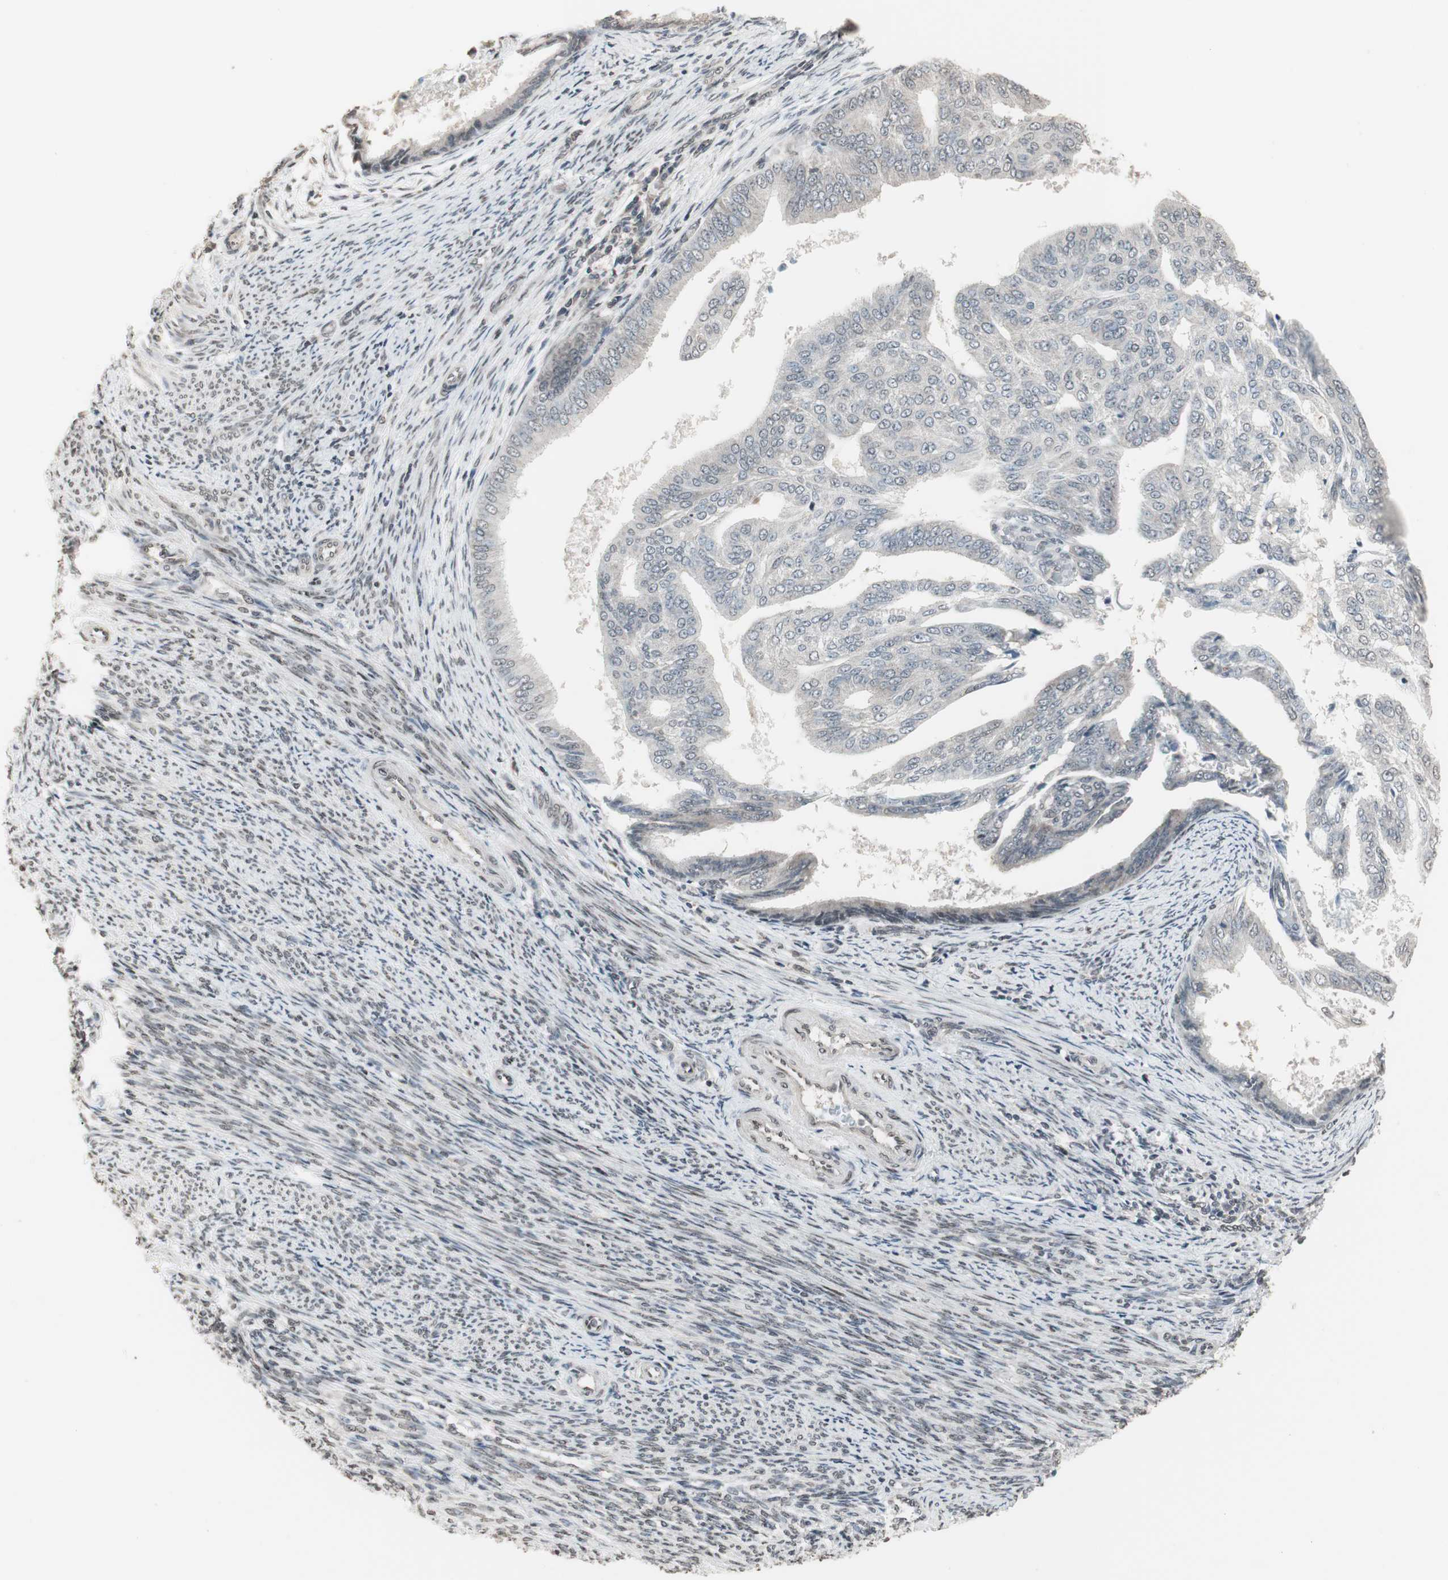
{"staining": {"intensity": "weak", "quantity": "<25%", "location": "nuclear"}, "tissue": "endometrial cancer", "cell_type": "Tumor cells", "image_type": "cancer", "snomed": [{"axis": "morphology", "description": "Adenocarcinoma, NOS"}, {"axis": "topography", "description": "Endometrium"}], "caption": "Protein analysis of endometrial adenocarcinoma displays no significant positivity in tumor cells.", "gene": "CBLC", "patient": {"sex": "female", "age": 58}}